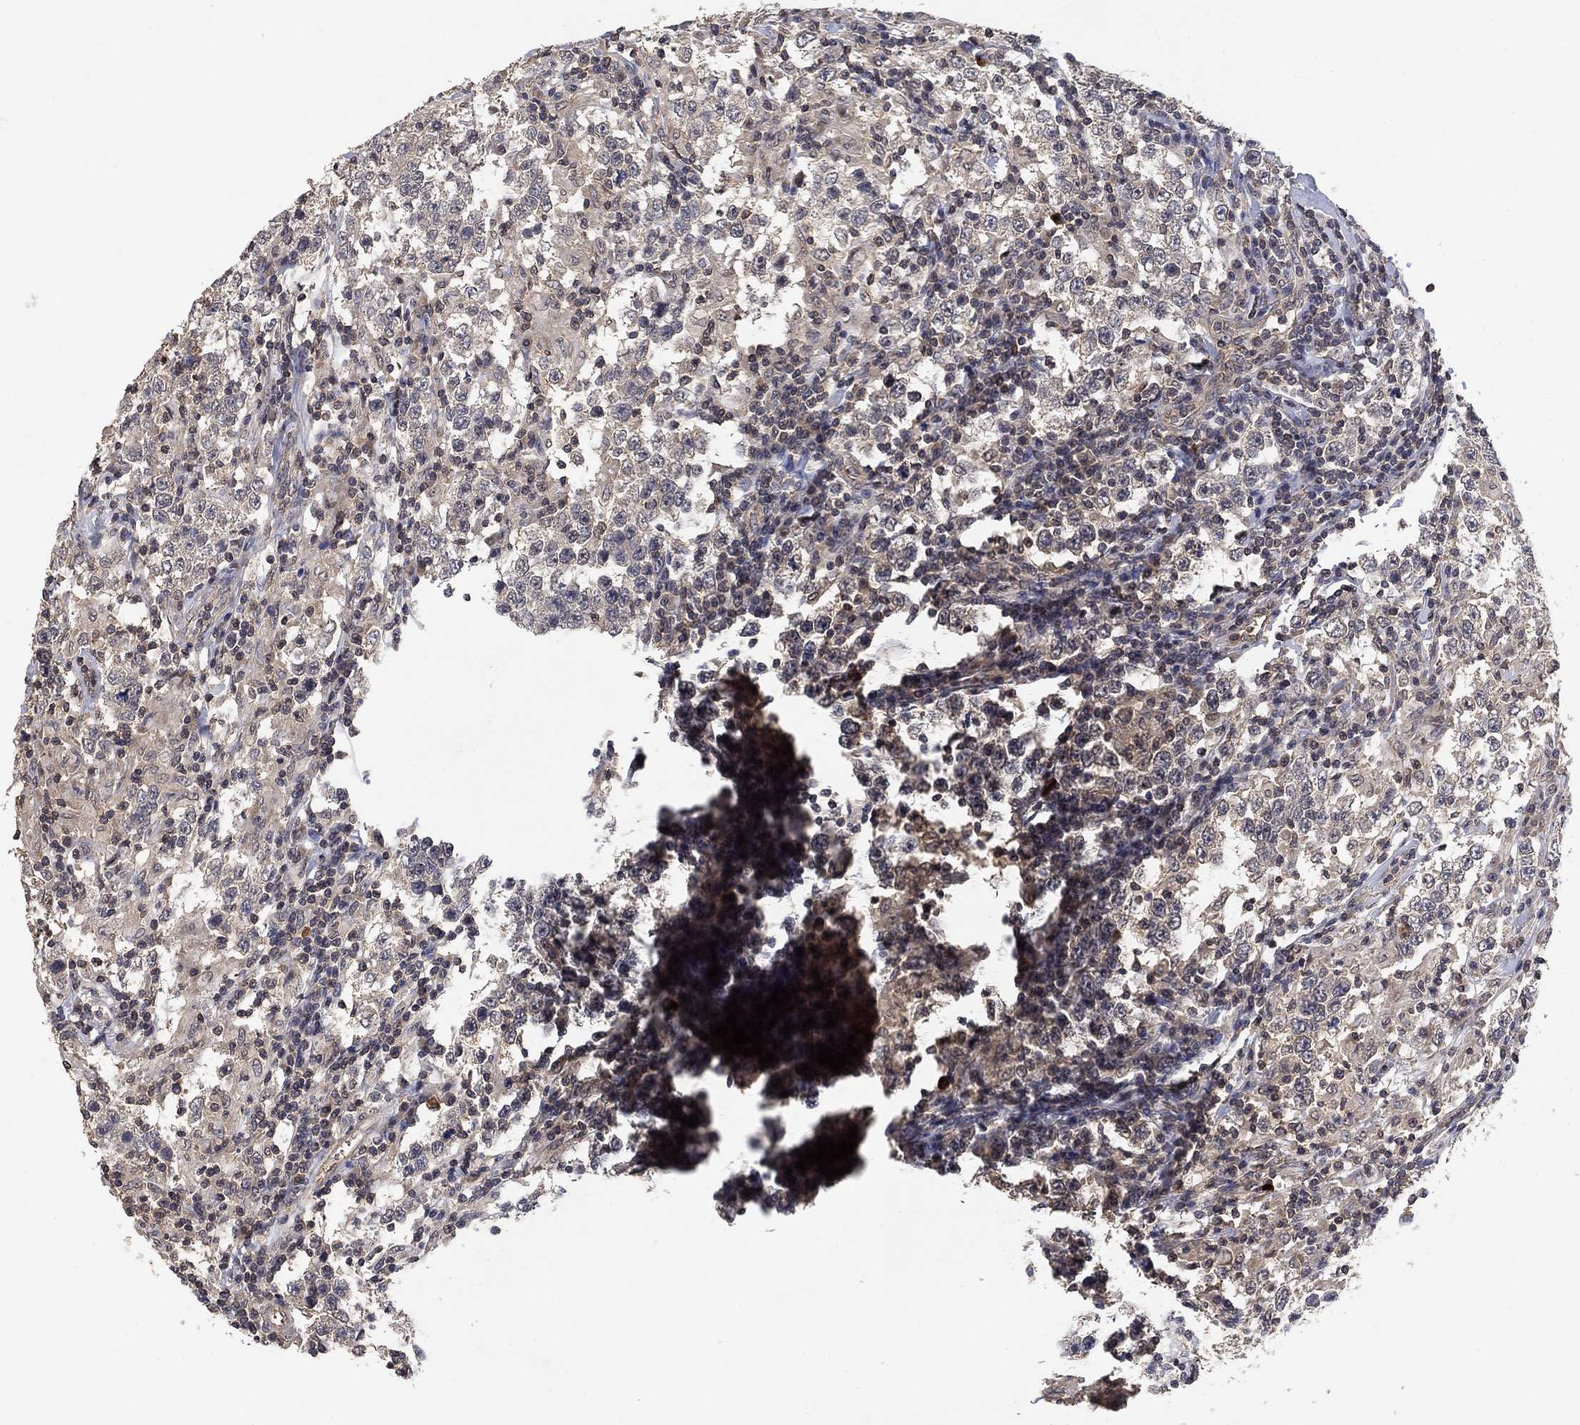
{"staining": {"intensity": "negative", "quantity": "none", "location": "none"}, "tissue": "testis cancer", "cell_type": "Tumor cells", "image_type": "cancer", "snomed": [{"axis": "morphology", "description": "Seminoma, NOS"}, {"axis": "morphology", "description": "Carcinoma, Embryonal, NOS"}, {"axis": "topography", "description": "Testis"}], "caption": "Tumor cells show no significant positivity in testis cancer (seminoma). Nuclei are stained in blue.", "gene": "CCDC43", "patient": {"sex": "male", "age": 41}}